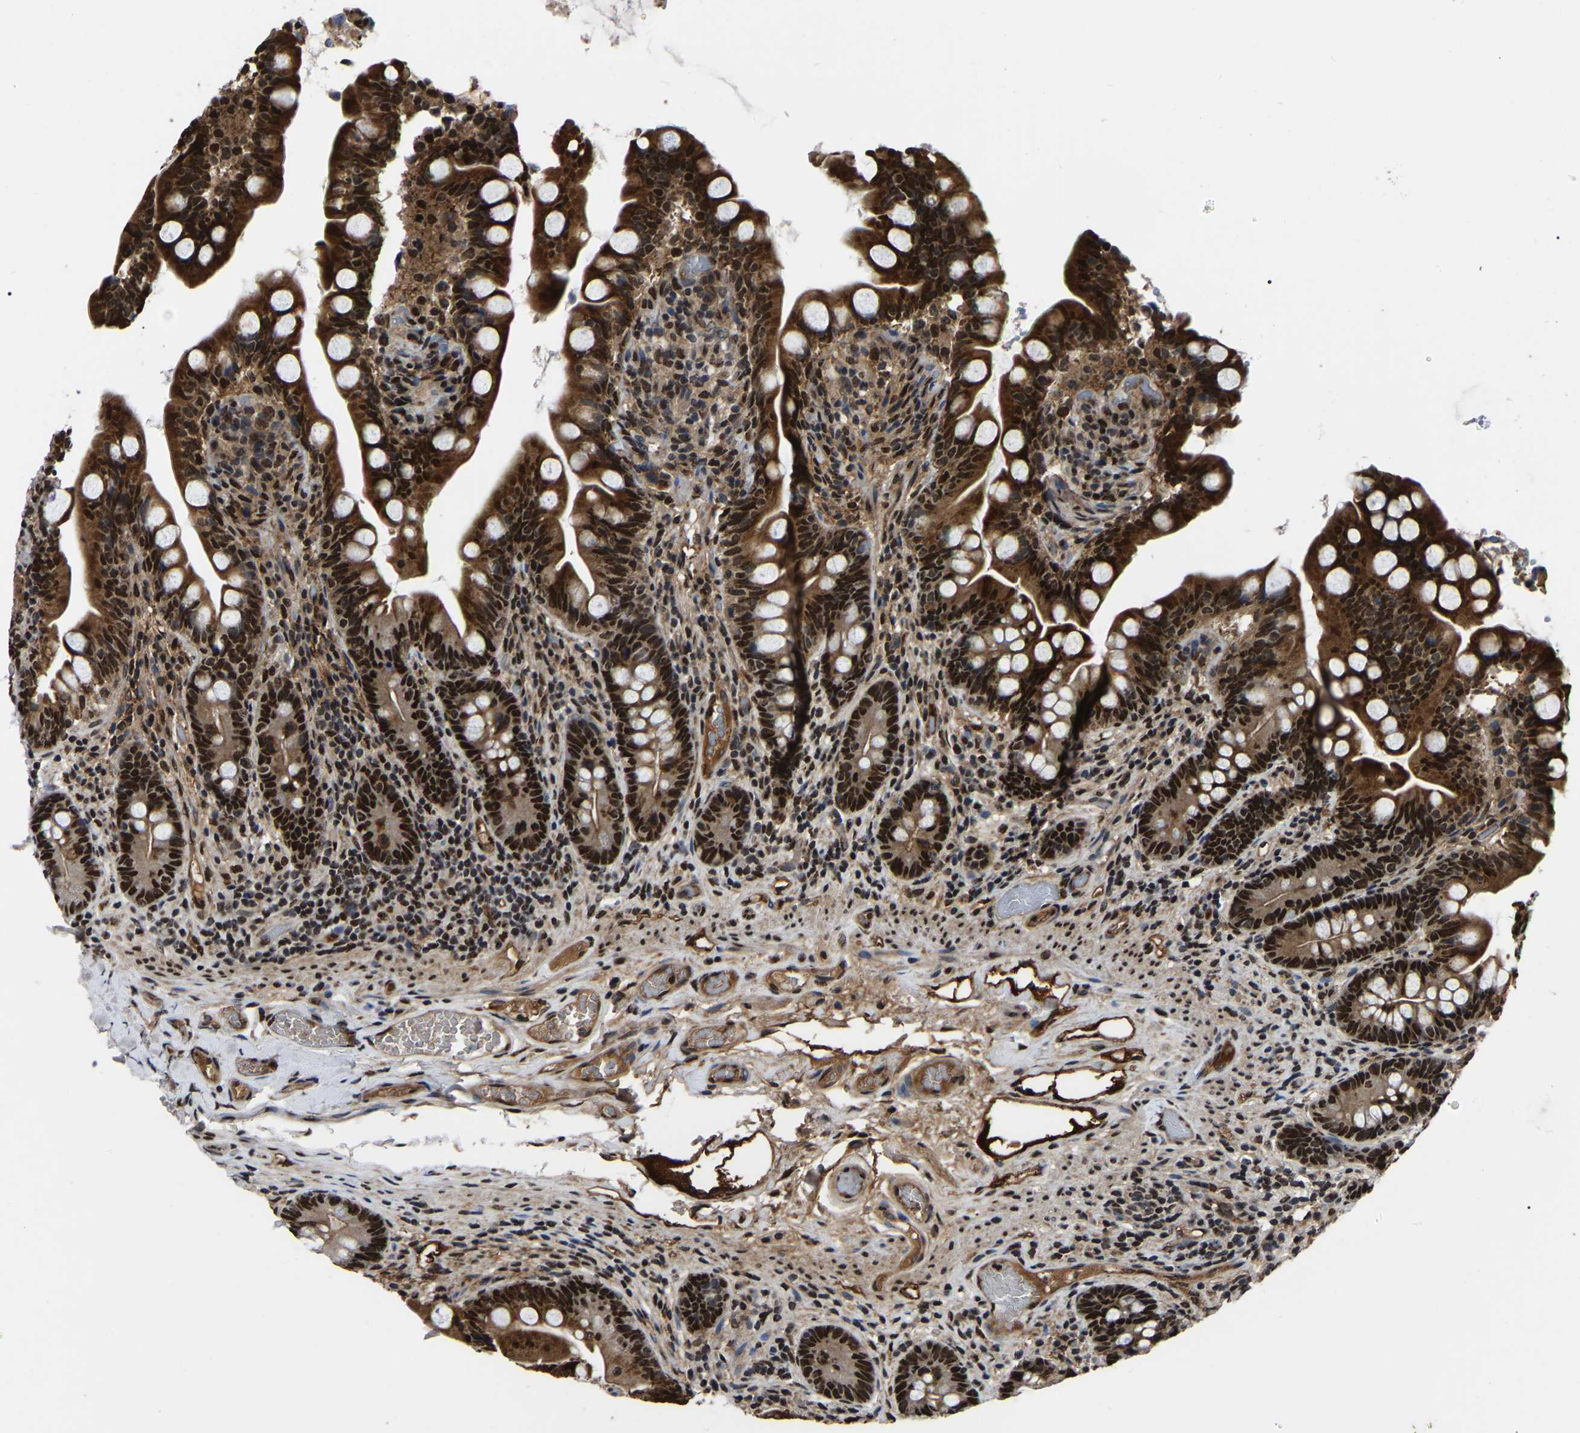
{"staining": {"intensity": "strong", "quantity": ">75%", "location": "cytoplasmic/membranous,nuclear"}, "tissue": "small intestine", "cell_type": "Glandular cells", "image_type": "normal", "snomed": [{"axis": "morphology", "description": "Normal tissue, NOS"}, {"axis": "topography", "description": "Small intestine"}], "caption": "Immunohistochemistry (IHC) (DAB (3,3'-diaminobenzidine)) staining of normal human small intestine reveals strong cytoplasmic/membranous,nuclear protein positivity in approximately >75% of glandular cells.", "gene": "TRIM35", "patient": {"sex": "female", "age": 56}}